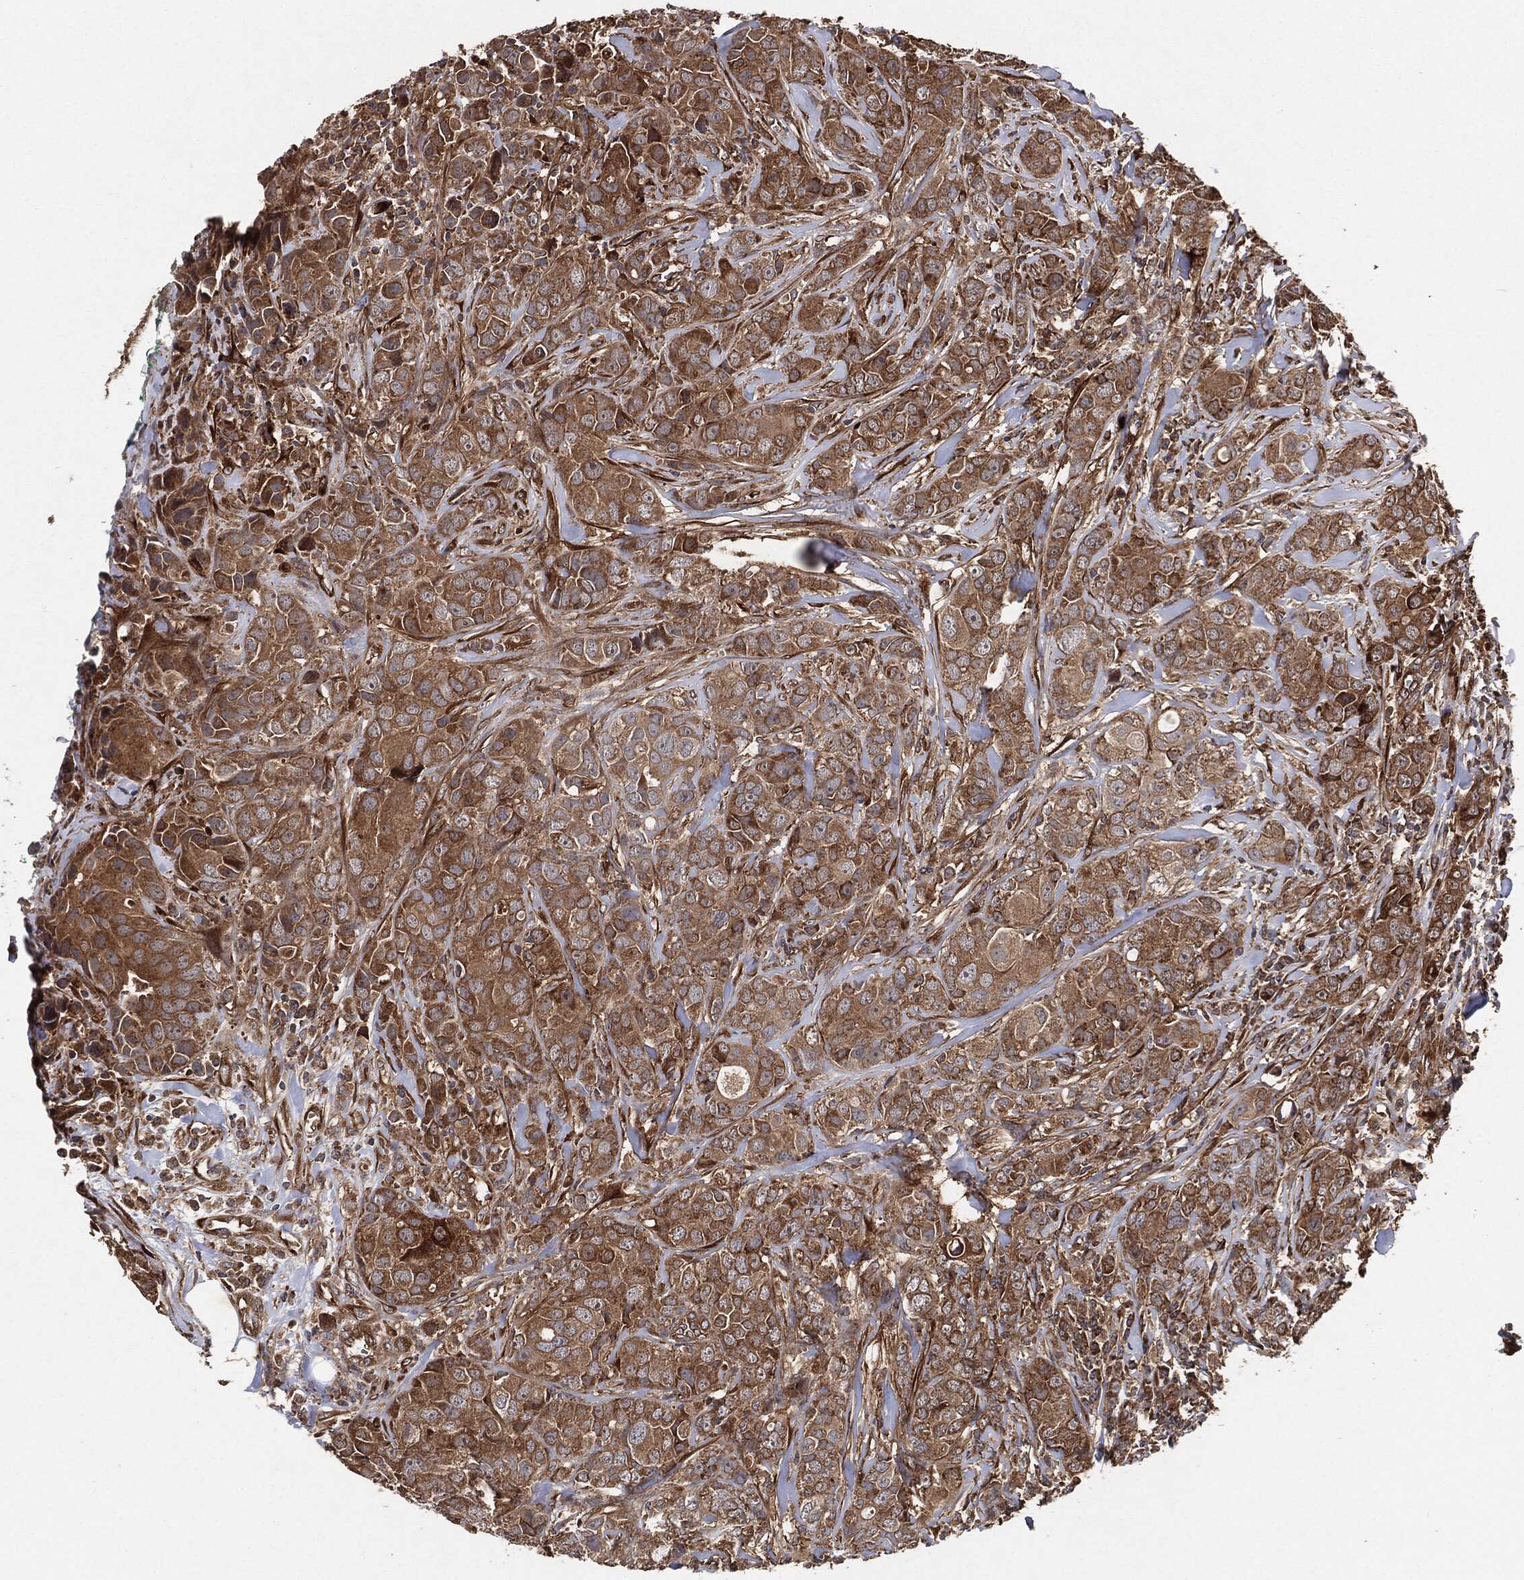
{"staining": {"intensity": "moderate", "quantity": ">75%", "location": "cytoplasmic/membranous"}, "tissue": "breast cancer", "cell_type": "Tumor cells", "image_type": "cancer", "snomed": [{"axis": "morphology", "description": "Duct carcinoma"}, {"axis": "topography", "description": "Breast"}], "caption": "DAB immunohistochemical staining of breast invasive ductal carcinoma demonstrates moderate cytoplasmic/membranous protein staining in approximately >75% of tumor cells.", "gene": "BCAR1", "patient": {"sex": "female", "age": 43}}